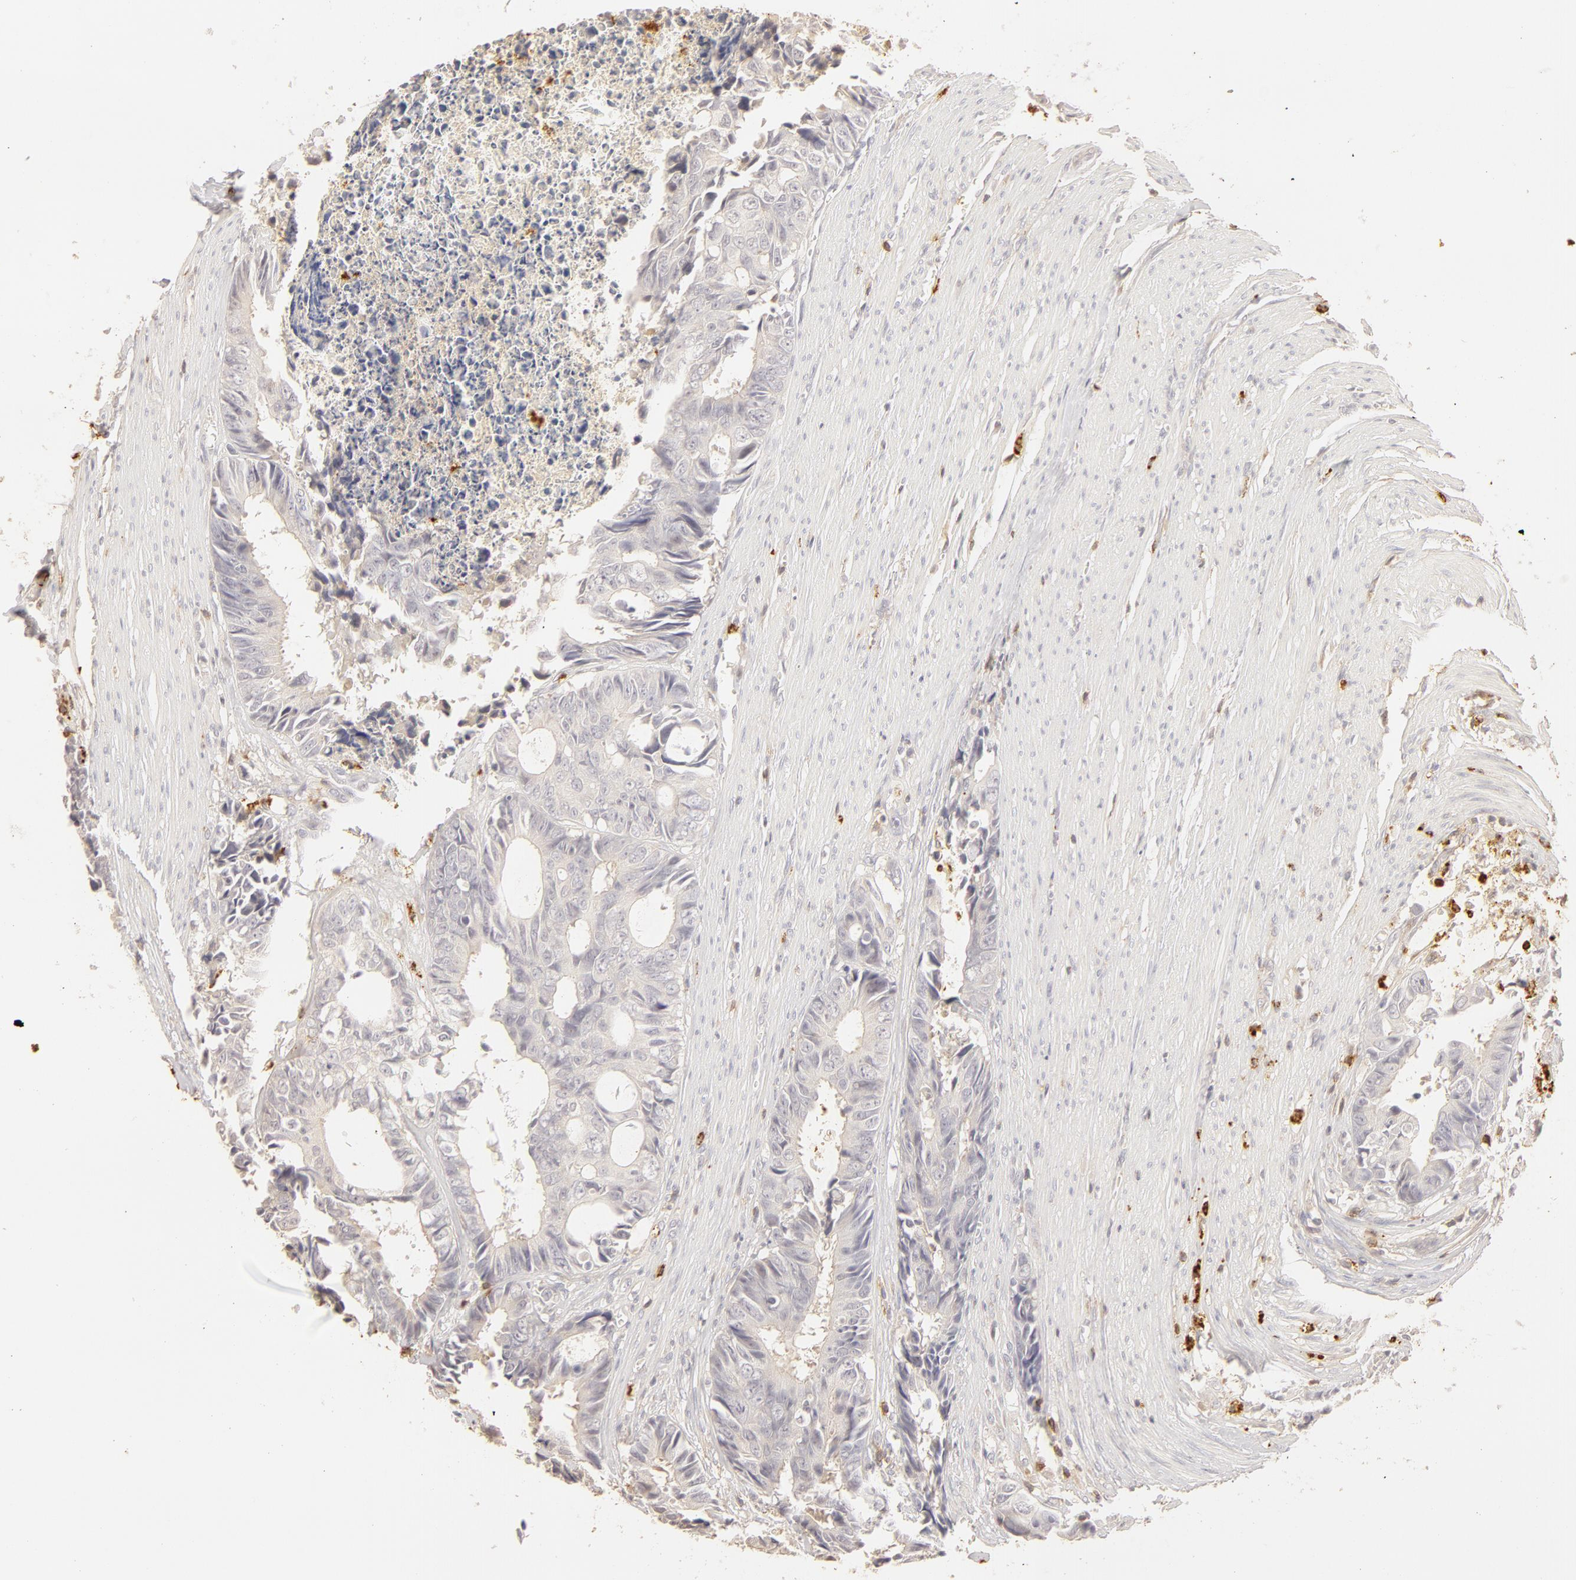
{"staining": {"intensity": "negative", "quantity": "none", "location": "none"}, "tissue": "colorectal cancer", "cell_type": "Tumor cells", "image_type": "cancer", "snomed": [{"axis": "morphology", "description": "Adenocarcinoma, NOS"}, {"axis": "topography", "description": "Rectum"}], "caption": "A micrograph of colorectal cancer (adenocarcinoma) stained for a protein shows no brown staining in tumor cells.", "gene": "C1R", "patient": {"sex": "female", "age": 98}}